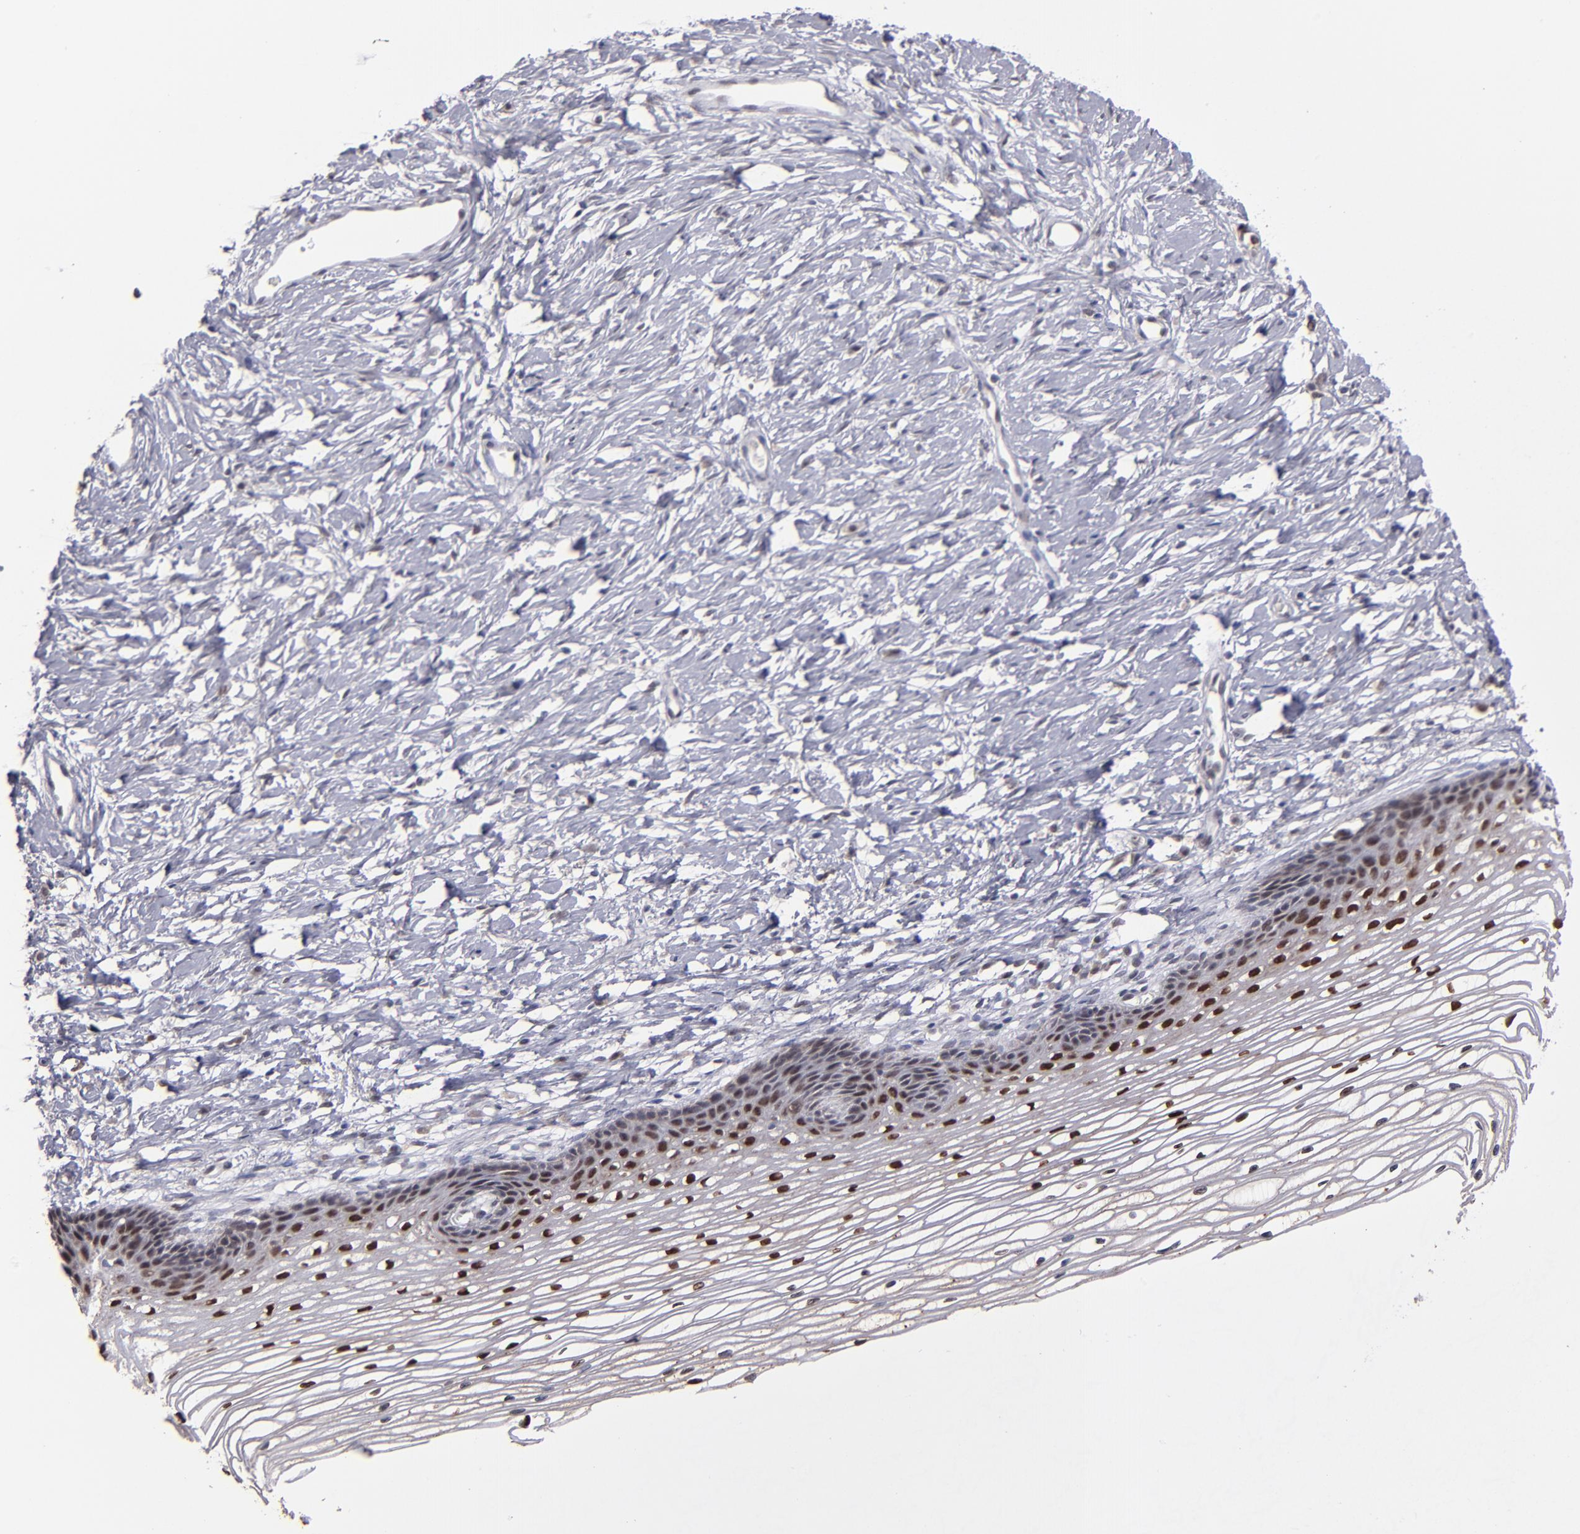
{"staining": {"intensity": "strong", "quantity": ">75%", "location": "cytoplasmic/membranous"}, "tissue": "cervix", "cell_type": "Glandular cells", "image_type": "normal", "snomed": [{"axis": "morphology", "description": "Normal tissue, NOS"}, {"axis": "topography", "description": "Cervix"}], "caption": "High-power microscopy captured an immunohistochemistry micrograph of normal cervix, revealing strong cytoplasmic/membranous expression in approximately >75% of glandular cells.", "gene": "RREB1", "patient": {"sex": "female", "age": 77}}